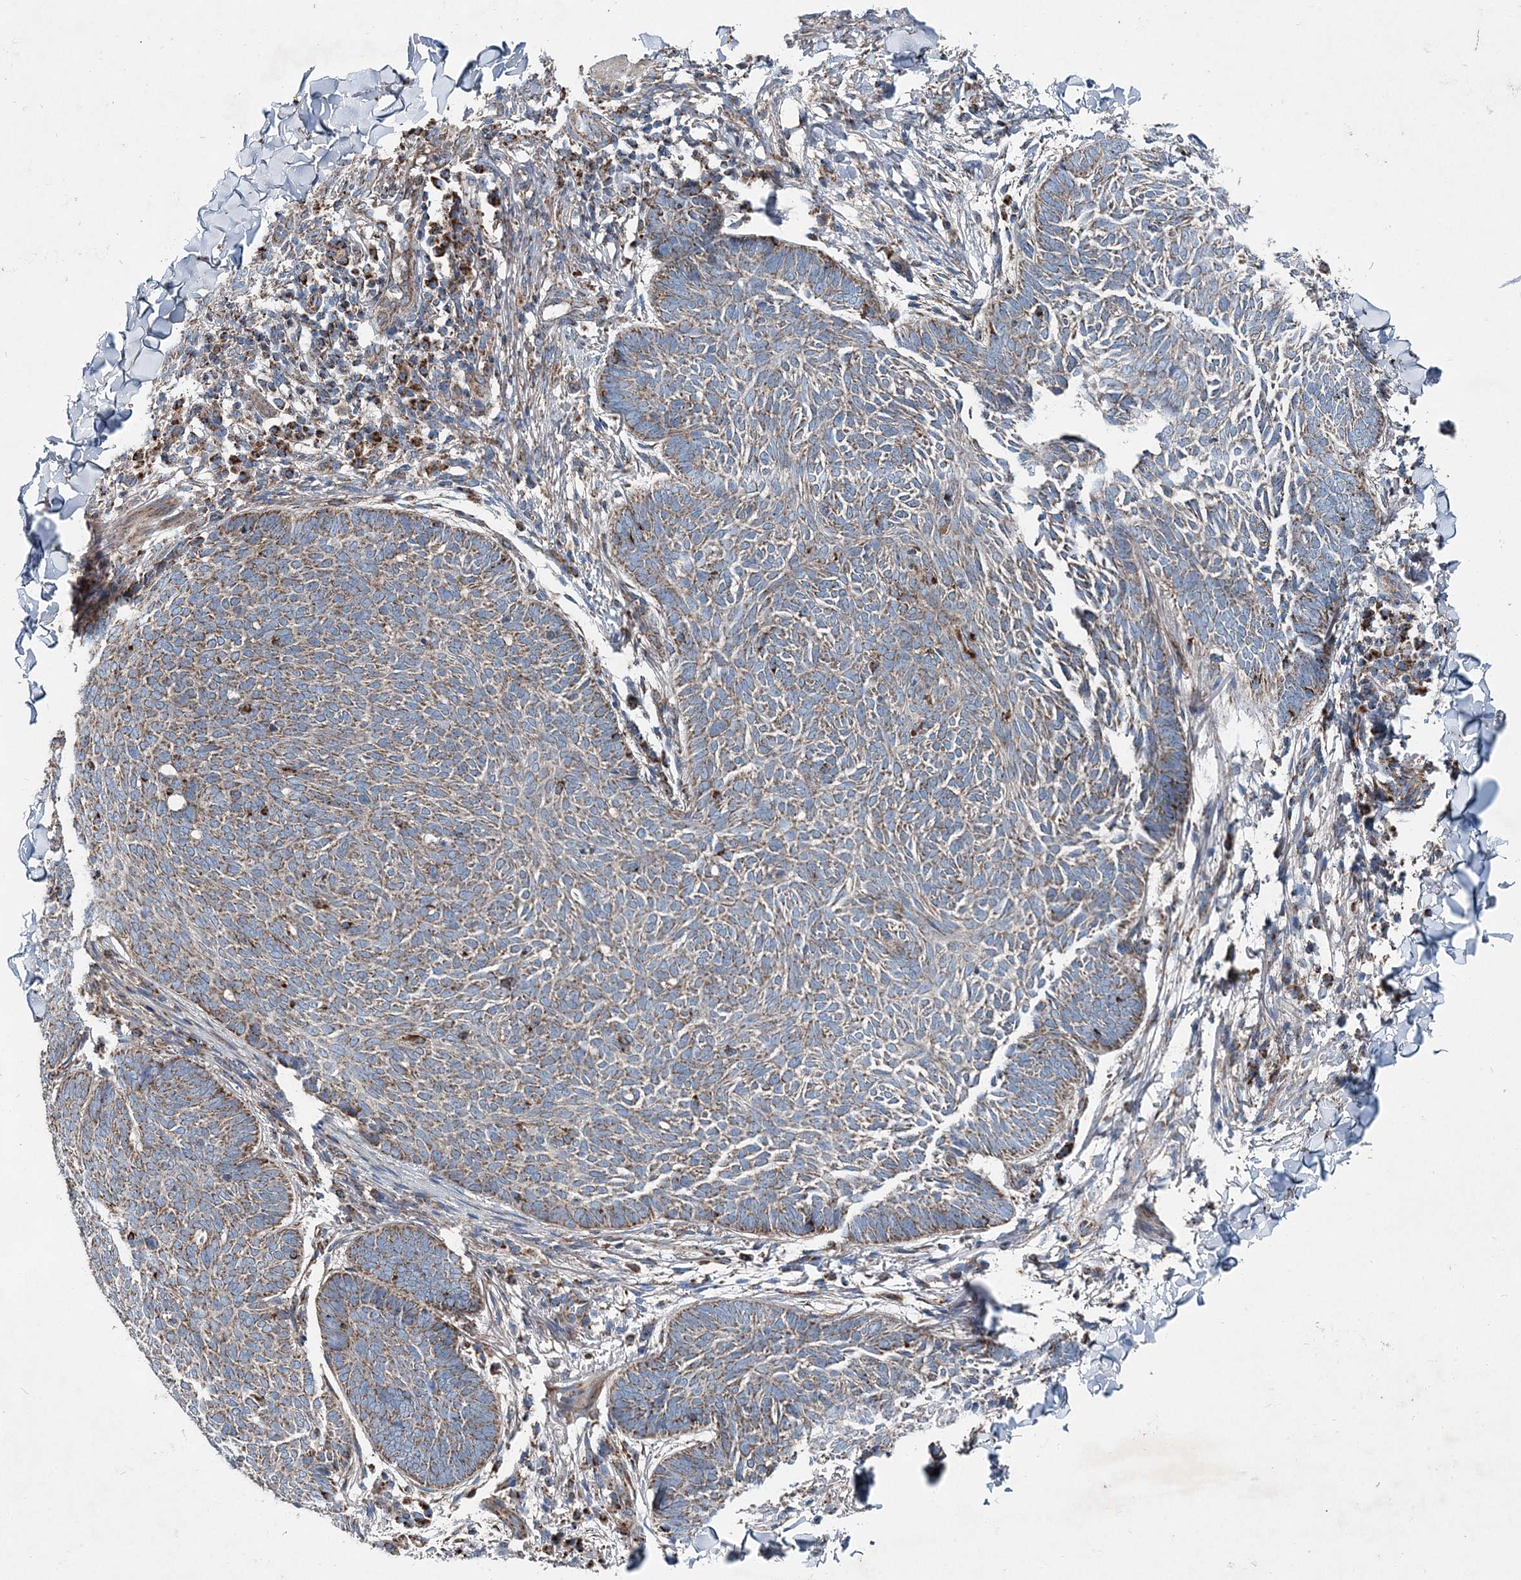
{"staining": {"intensity": "moderate", "quantity": "25%-75%", "location": "cytoplasmic/membranous"}, "tissue": "skin cancer", "cell_type": "Tumor cells", "image_type": "cancer", "snomed": [{"axis": "morphology", "description": "Normal tissue, NOS"}, {"axis": "morphology", "description": "Basal cell carcinoma"}, {"axis": "topography", "description": "Skin"}], "caption": "The image exhibits immunohistochemical staining of skin cancer (basal cell carcinoma). There is moderate cytoplasmic/membranous positivity is identified in about 25%-75% of tumor cells.", "gene": "SPAG16", "patient": {"sex": "male", "age": 50}}